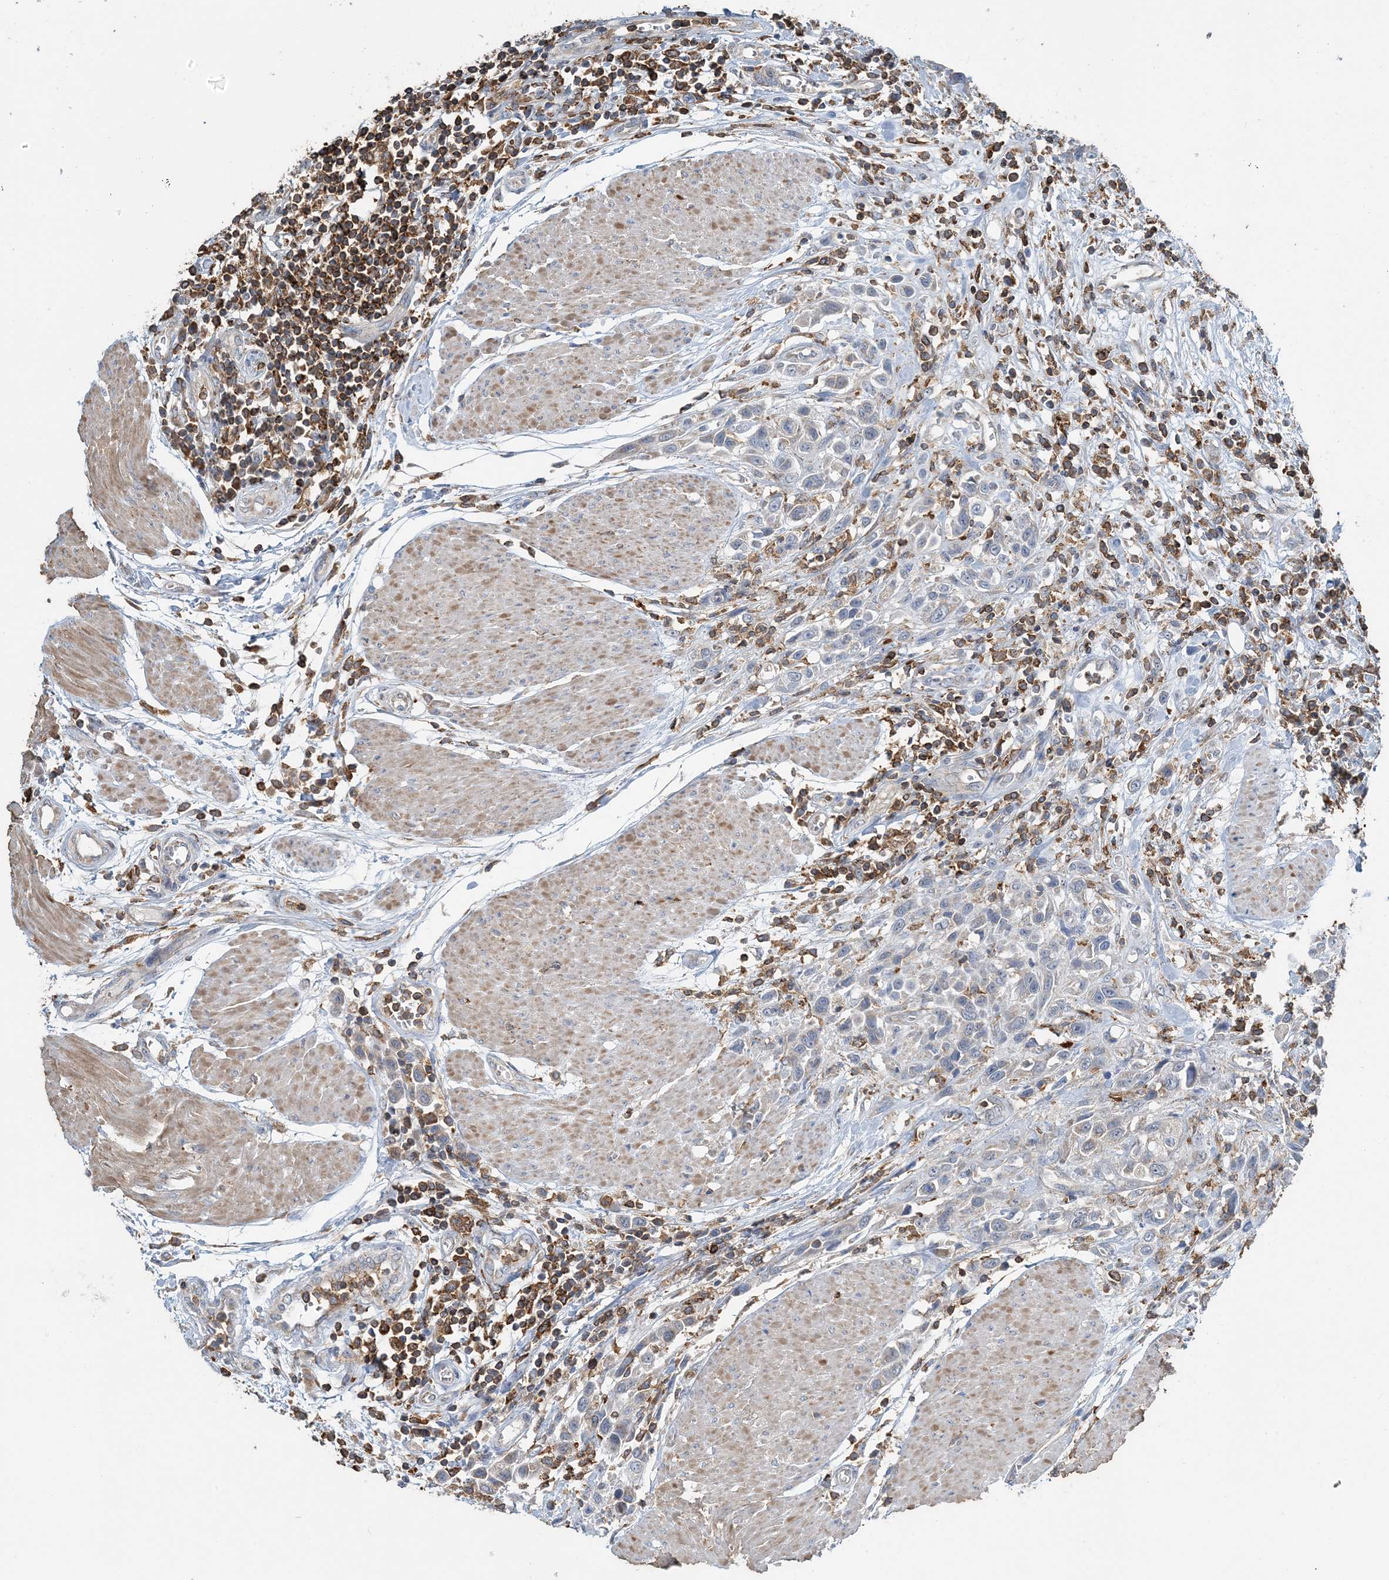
{"staining": {"intensity": "weak", "quantity": "<25%", "location": "cytoplasmic/membranous"}, "tissue": "urothelial cancer", "cell_type": "Tumor cells", "image_type": "cancer", "snomed": [{"axis": "morphology", "description": "Urothelial carcinoma, High grade"}, {"axis": "topography", "description": "Urinary bladder"}], "caption": "The histopathology image shows no significant positivity in tumor cells of urothelial carcinoma (high-grade). The staining is performed using DAB (3,3'-diaminobenzidine) brown chromogen with nuclei counter-stained in using hematoxylin.", "gene": "TMLHE", "patient": {"sex": "male", "age": 50}}